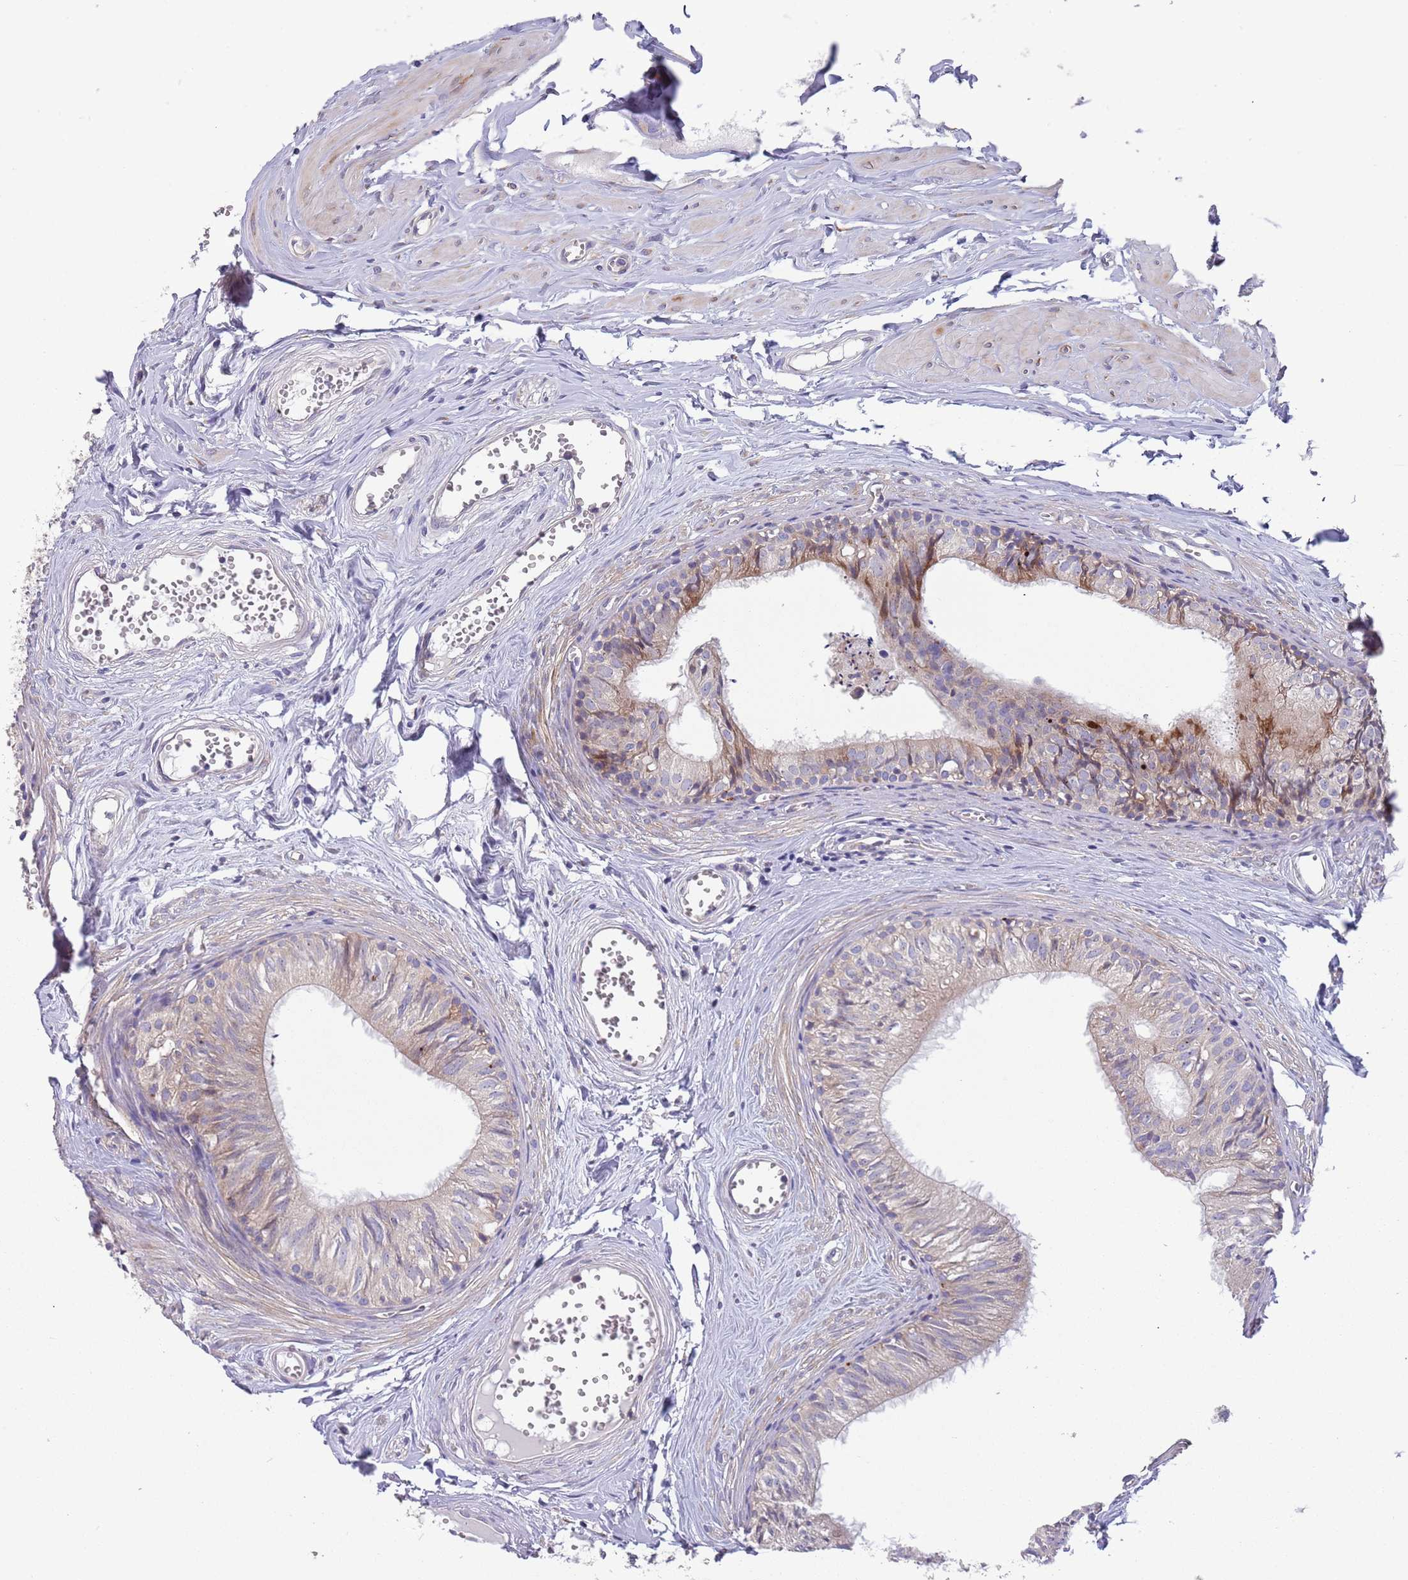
{"staining": {"intensity": "weak", "quantity": "25%-75%", "location": "cytoplasmic/membranous"}, "tissue": "epididymis", "cell_type": "Glandular cells", "image_type": "normal", "snomed": [{"axis": "morphology", "description": "Normal tissue, NOS"}, {"axis": "topography", "description": "Epididymis"}], "caption": "Immunohistochemical staining of normal epididymis shows weak cytoplasmic/membranous protein staining in approximately 25%-75% of glandular cells.", "gene": "ARMCX6", "patient": {"sex": "male", "age": 36}}